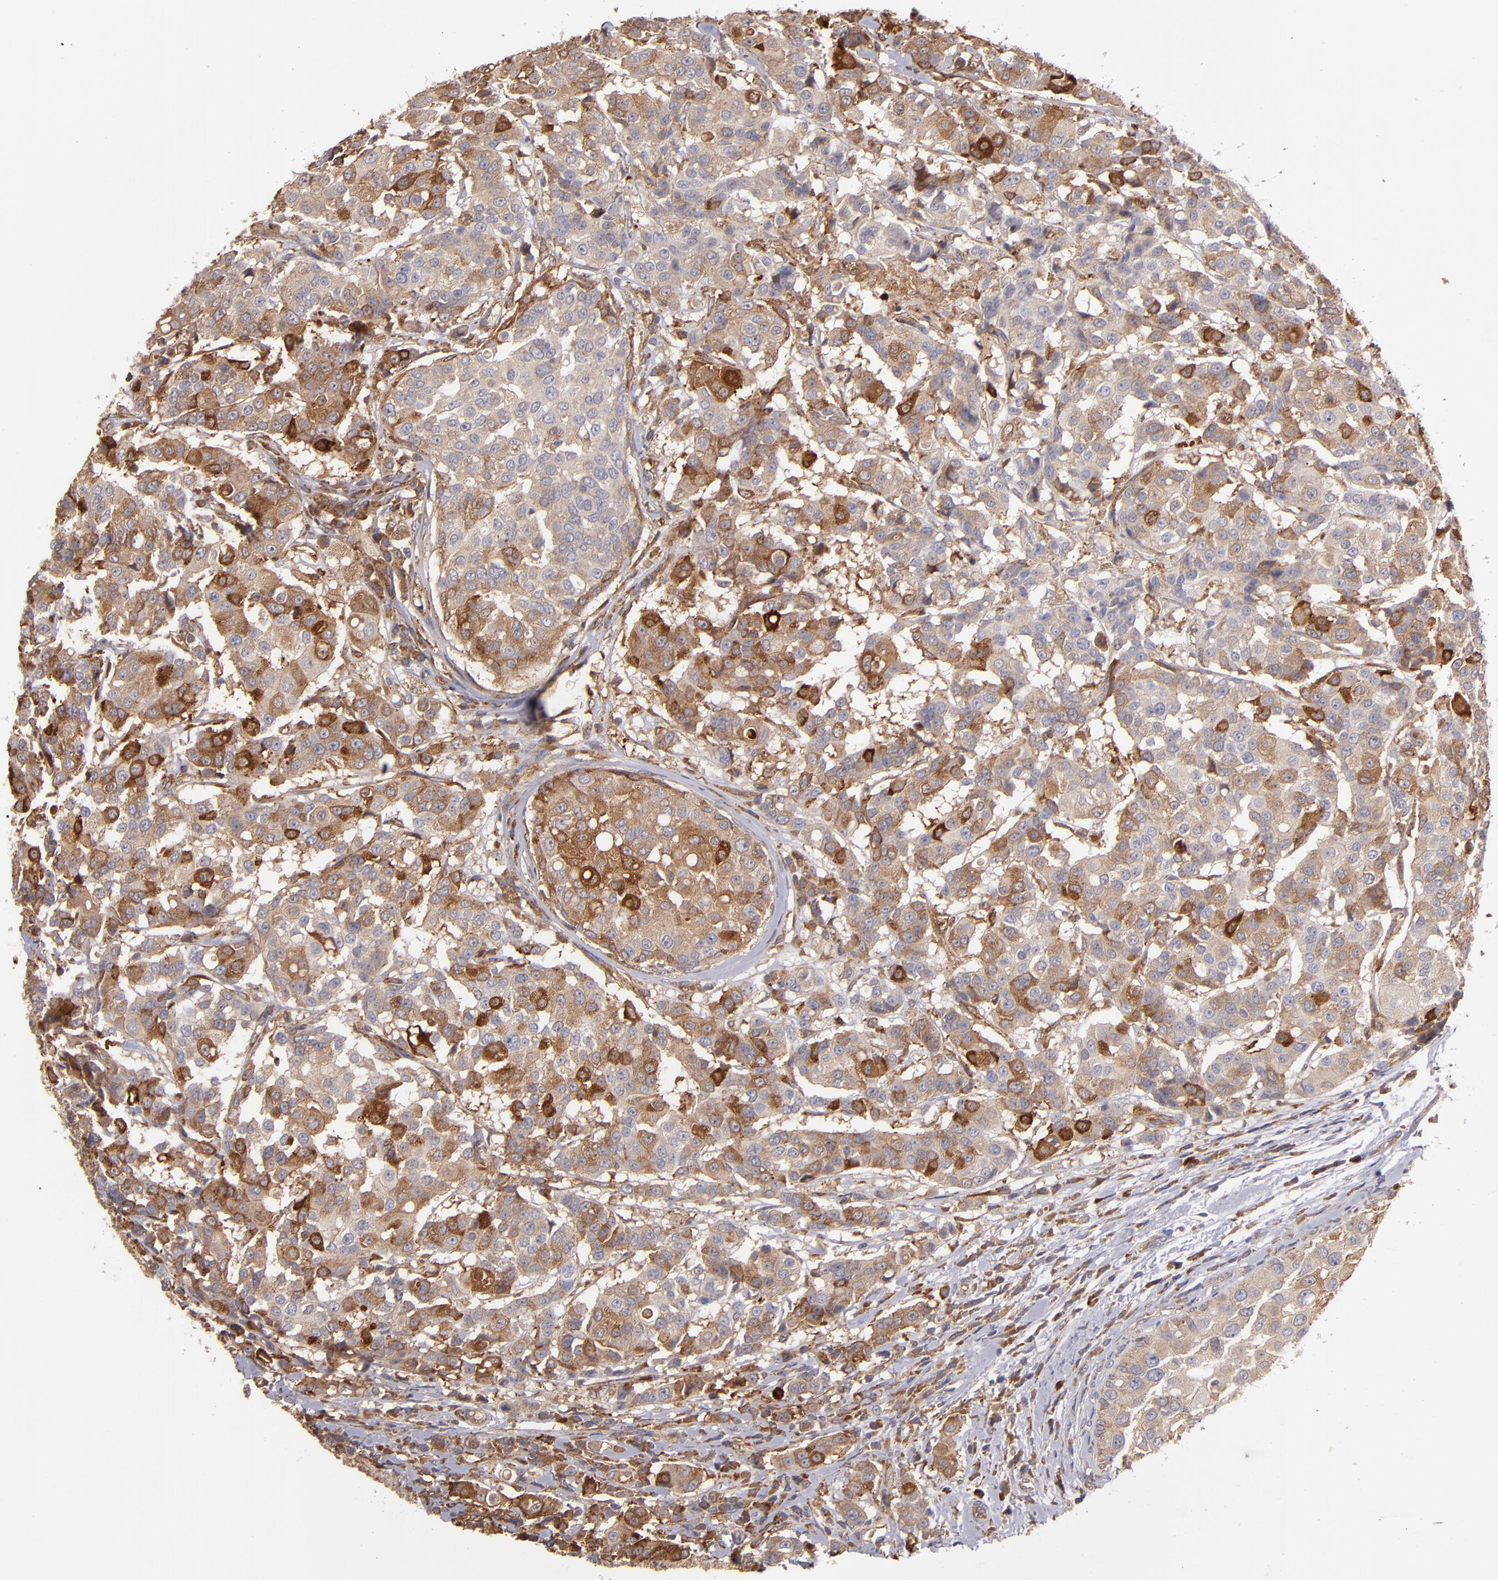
{"staining": {"intensity": "moderate", "quantity": "25%-75%", "location": "cytoplasmic/membranous"}, "tissue": "breast cancer", "cell_type": "Tumor cells", "image_type": "cancer", "snomed": [{"axis": "morphology", "description": "Duct carcinoma"}, {"axis": "topography", "description": "Breast"}], "caption": "Protein staining displays moderate cytoplasmic/membranous staining in about 25%-75% of tumor cells in invasive ductal carcinoma (breast).", "gene": "IFIH1", "patient": {"sex": "female", "age": 27}}